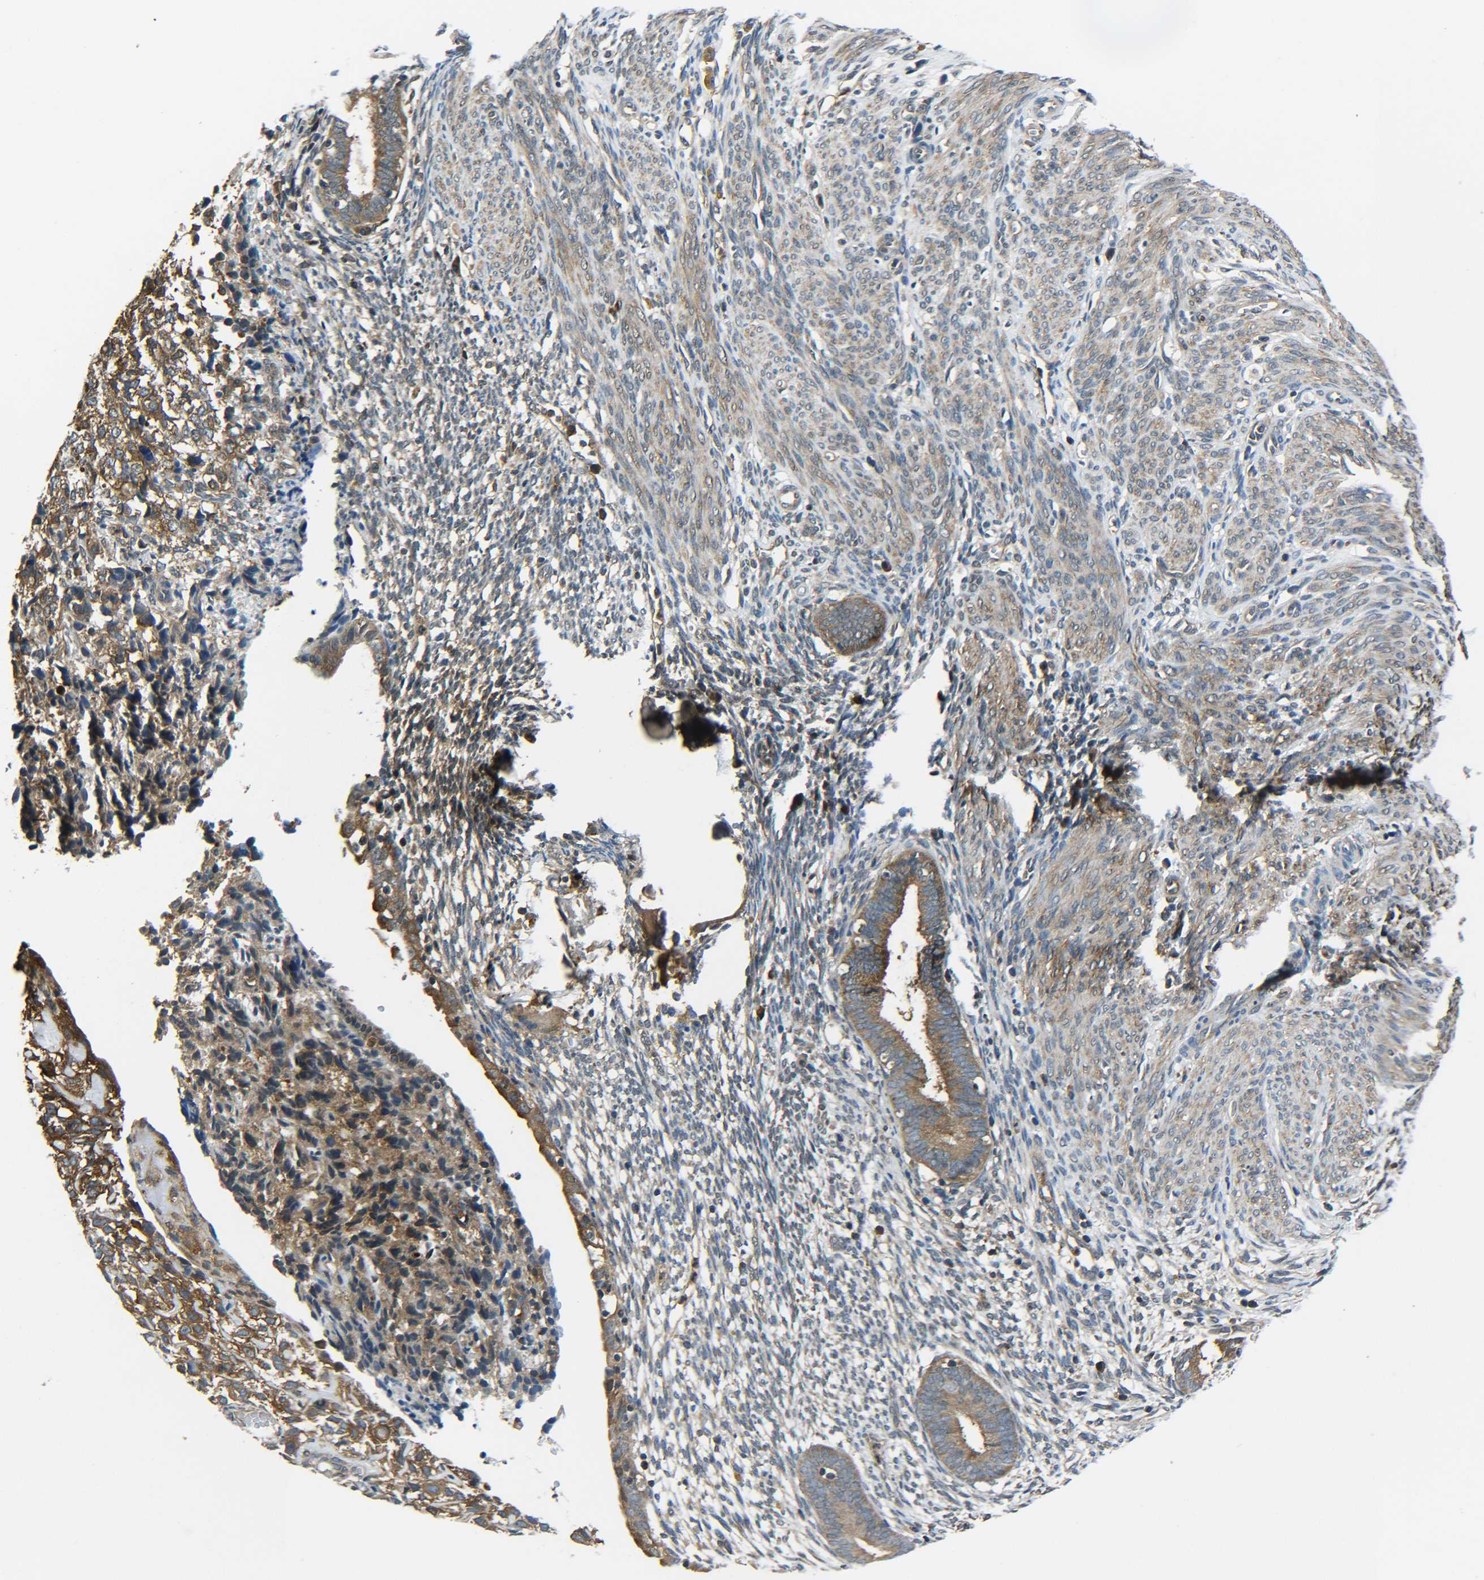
{"staining": {"intensity": "weak", "quantity": "25%-75%", "location": "cytoplasmic/membranous"}, "tissue": "endometrium", "cell_type": "Cells in endometrial stroma", "image_type": "normal", "snomed": [{"axis": "morphology", "description": "Normal tissue, NOS"}, {"axis": "morphology", "description": "Adenocarcinoma, NOS"}, {"axis": "topography", "description": "Endometrium"}, {"axis": "topography", "description": "Ovary"}], "caption": "This is a histology image of IHC staining of benign endometrium, which shows weak staining in the cytoplasmic/membranous of cells in endometrial stroma.", "gene": "PREB", "patient": {"sex": "female", "age": 68}}